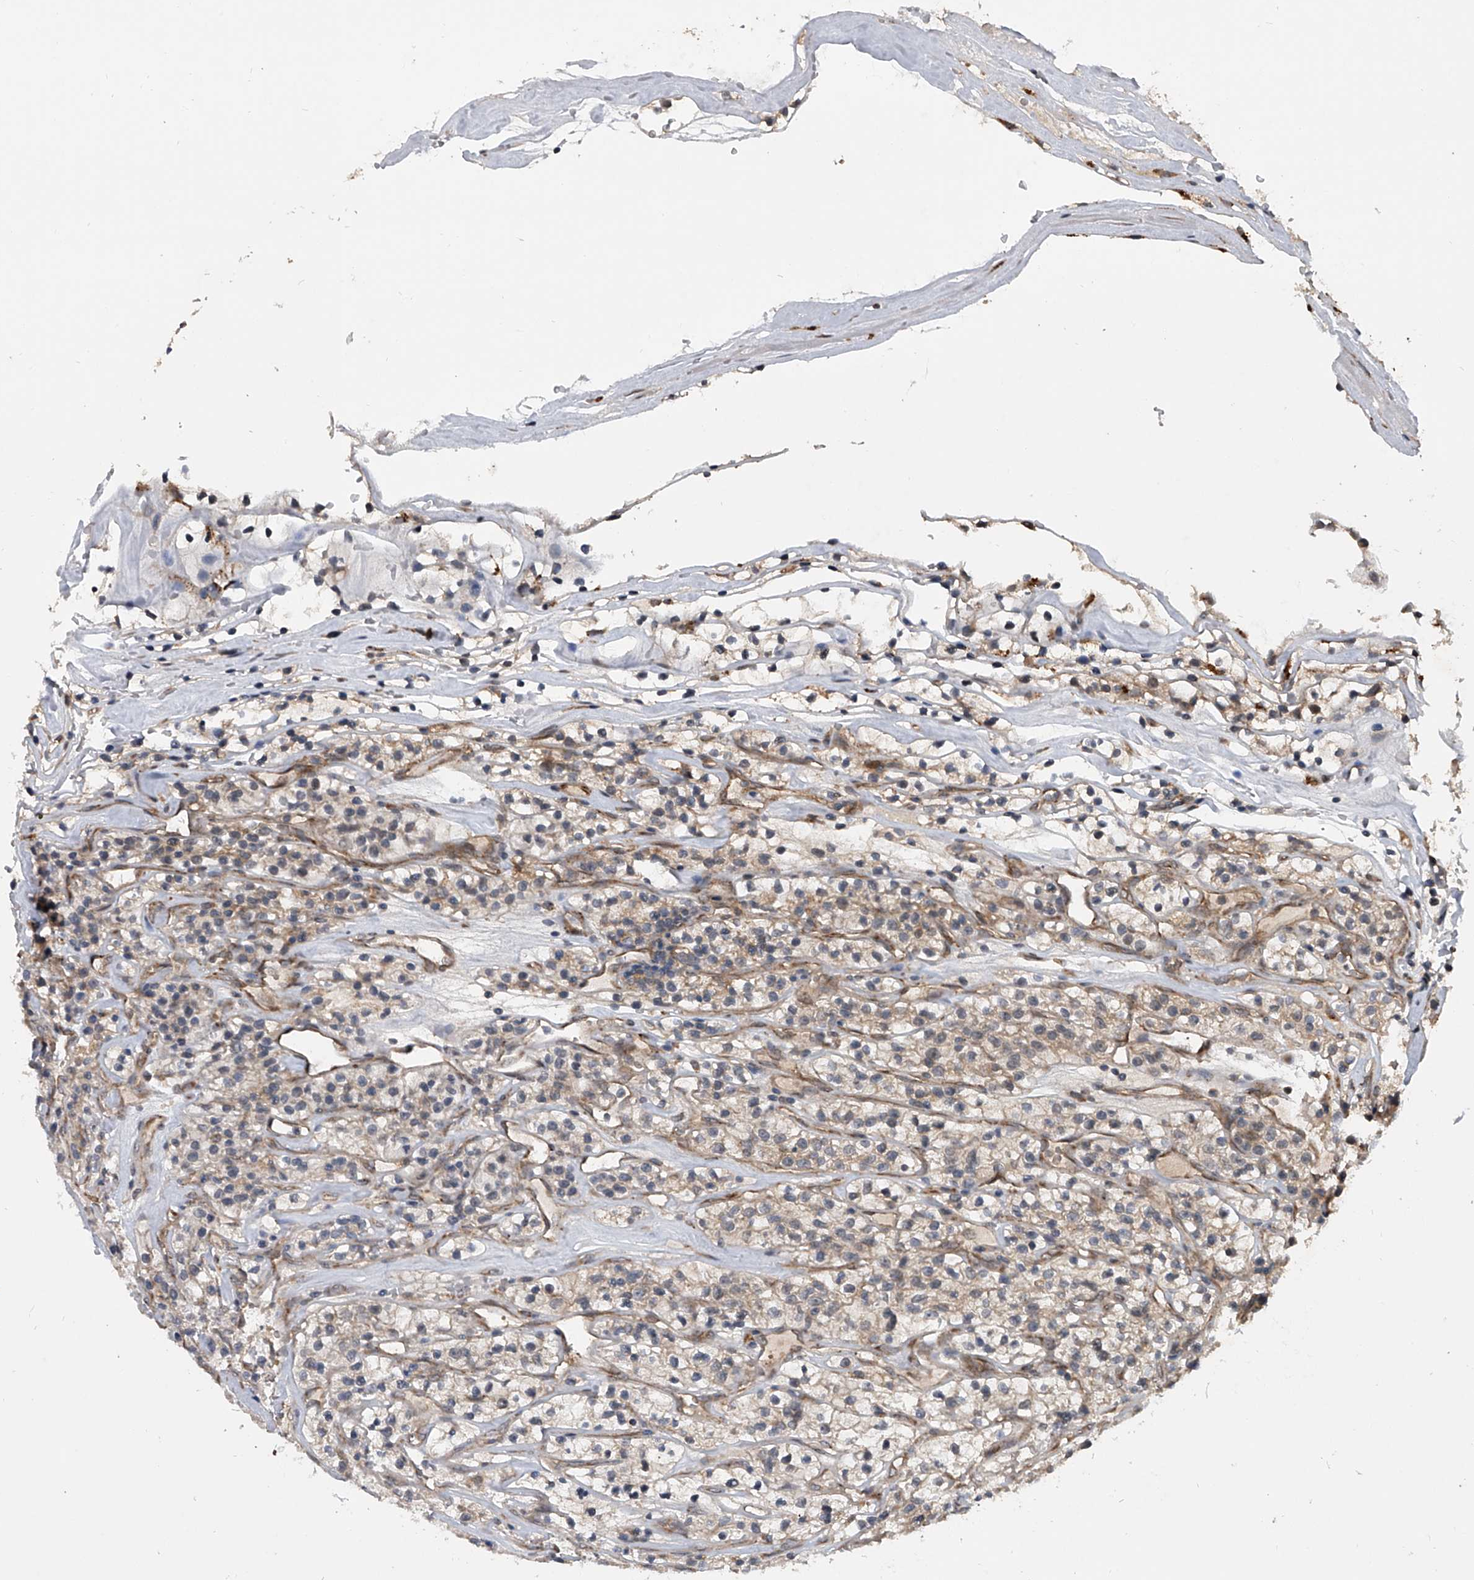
{"staining": {"intensity": "weak", "quantity": "25%-75%", "location": "cytoplasmic/membranous"}, "tissue": "renal cancer", "cell_type": "Tumor cells", "image_type": "cancer", "snomed": [{"axis": "morphology", "description": "Adenocarcinoma, NOS"}, {"axis": "topography", "description": "Kidney"}], "caption": "Renal cancer (adenocarcinoma) tissue exhibits weak cytoplasmic/membranous expression in approximately 25%-75% of tumor cells", "gene": "GEMIN8", "patient": {"sex": "female", "age": 57}}